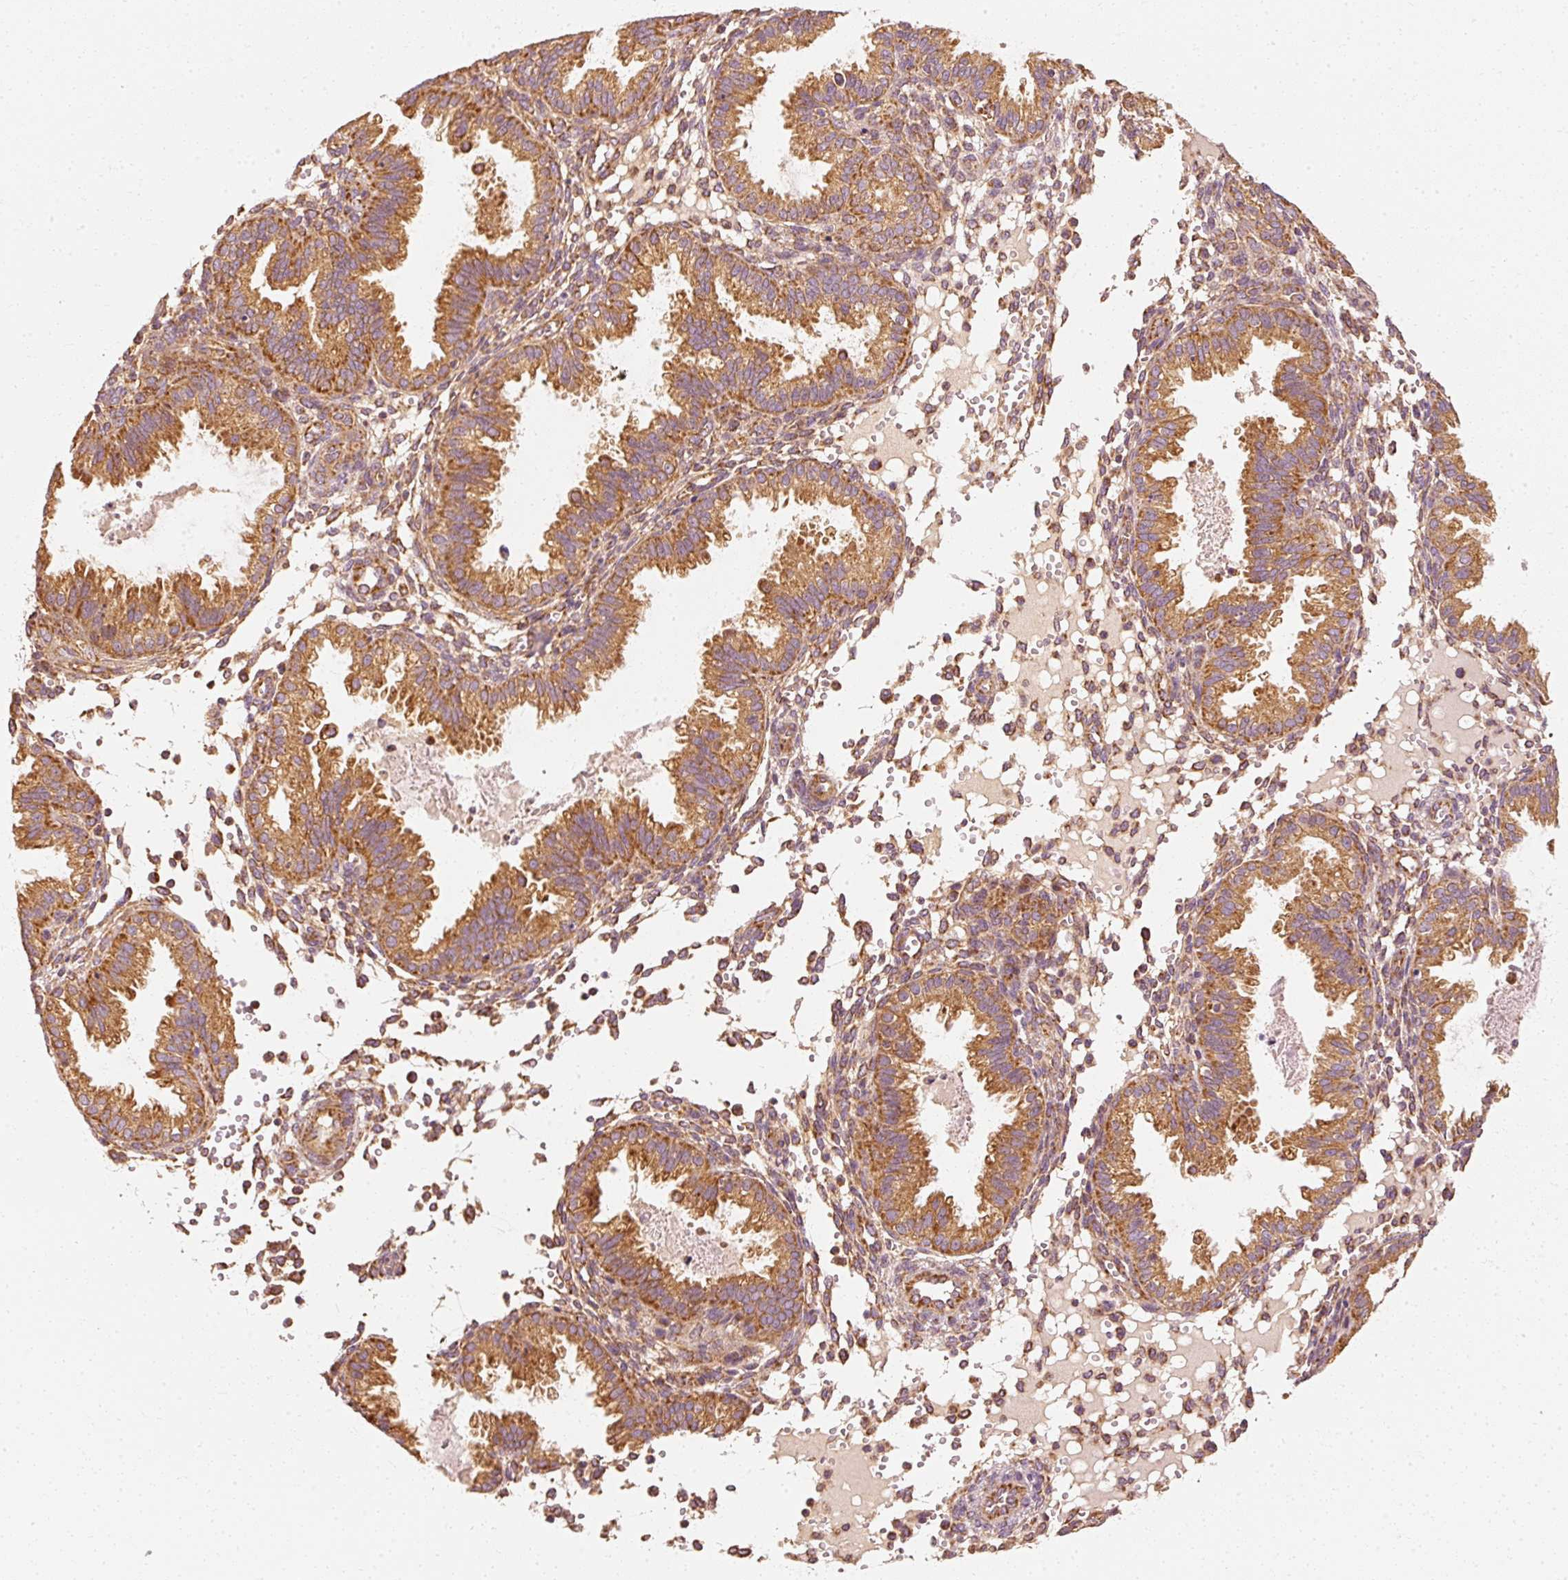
{"staining": {"intensity": "moderate", "quantity": "25%-75%", "location": "cytoplasmic/membranous"}, "tissue": "endometrium", "cell_type": "Cells in endometrial stroma", "image_type": "normal", "snomed": [{"axis": "morphology", "description": "Normal tissue, NOS"}, {"axis": "topography", "description": "Endometrium"}], "caption": "The image reveals staining of normal endometrium, revealing moderate cytoplasmic/membranous protein expression (brown color) within cells in endometrial stroma.", "gene": "TOMM40", "patient": {"sex": "female", "age": 33}}